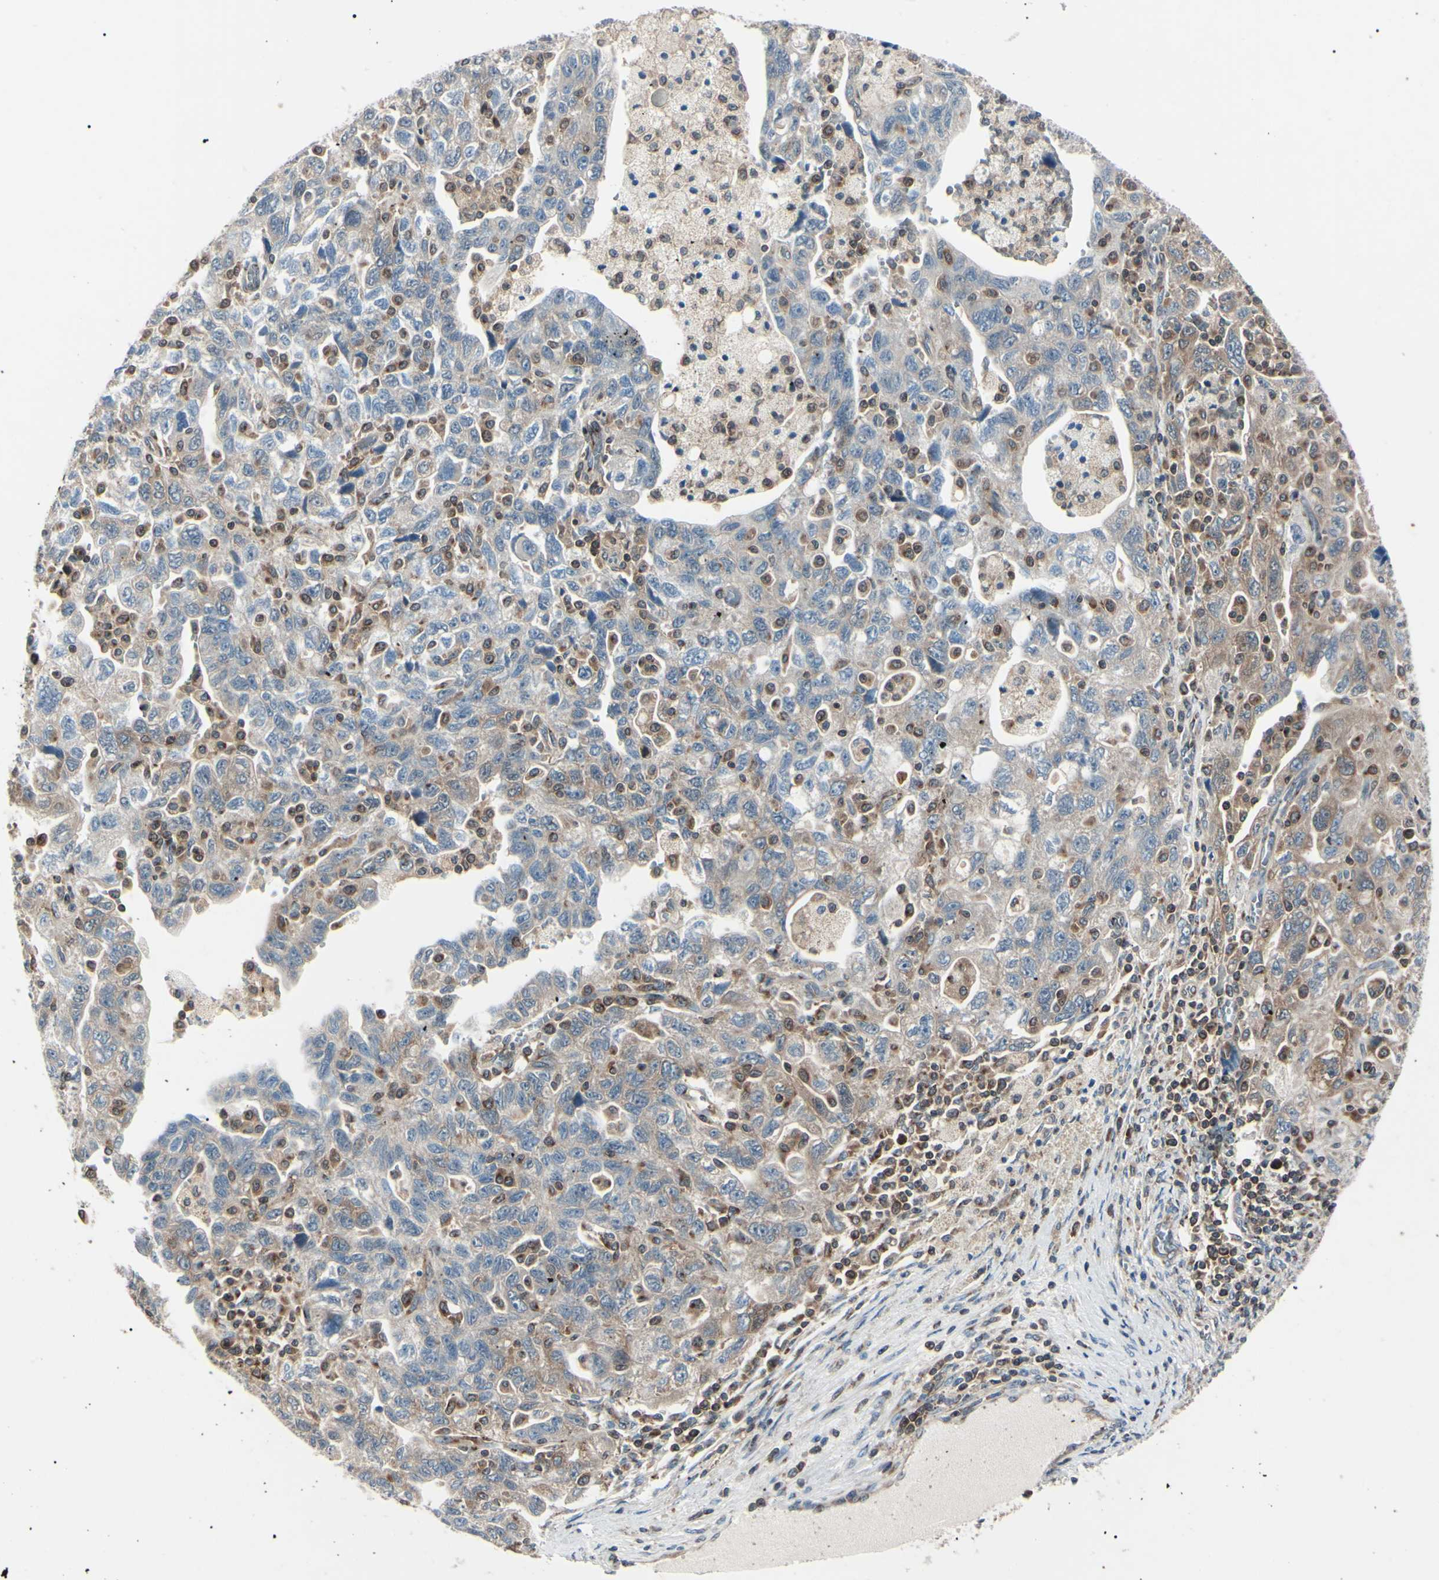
{"staining": {"intensity": "moderate", "quantity": ">75%", "location": "cytoplasmic/membranous"}, "tissue": "ovarian cancer", "cell_type": "Tumor cells", "image_type": "cancer", "snomed": [{"axis": "morphology", "description": "Carcinoma, NOS"}, {"axis": "morphology", "description": "Cystadenocarcinoma, serous, NOS"}, {"axis": "topography", "description": "Ovary"}], "caption": "Immunohistochemical staining of human serous cystadenocarcinoma (ovarian) shows medium levels of moderate cytoplasmic/membranous expression in about >75% of tumor cells.", "gene": "MAPRE1", "patient": {"sex": "female", "age": 69}}